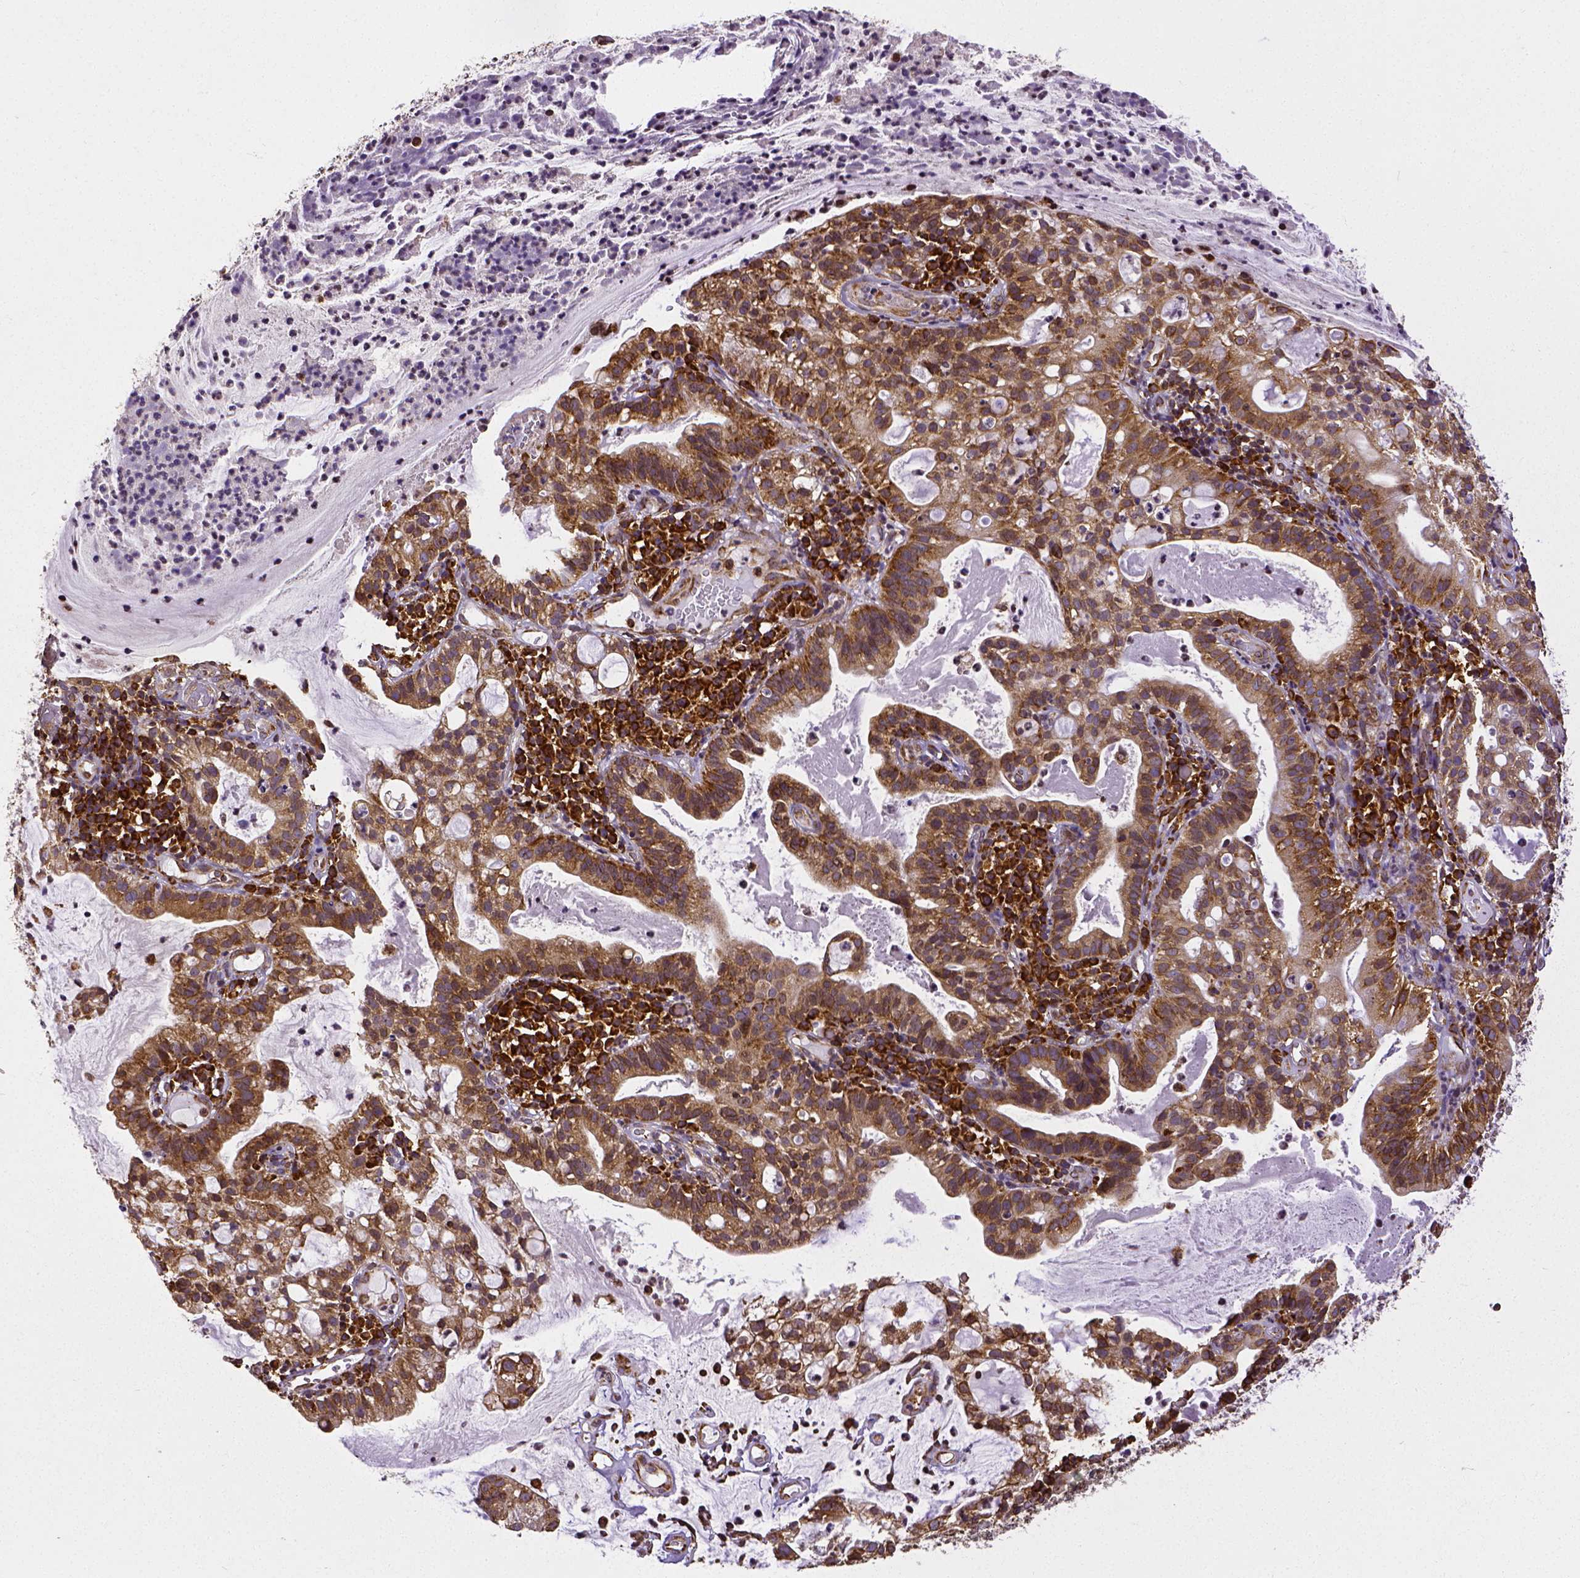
{"staining": {"intensity": "moderate", "quantity": ">75%", "location": "cytoplasmic/membranous"}, "tissue": "cervical cancer", "cell_type": "Tumor cells", "image_type": "cancer", "snomed": [{"axis": "morphology", "description": "Adenocarcinoma, NOS"}, {"axis": "topography", "description": "Cervix"}], "caption": "There is medium levels of moderate cytoplasmic/membranous expression in tumor cells of cervical cancer, as demonstrated by immunohistochemical staining (brown color).", "gene": "MTDH", "patient": {"sex": "female", "age": 41}}